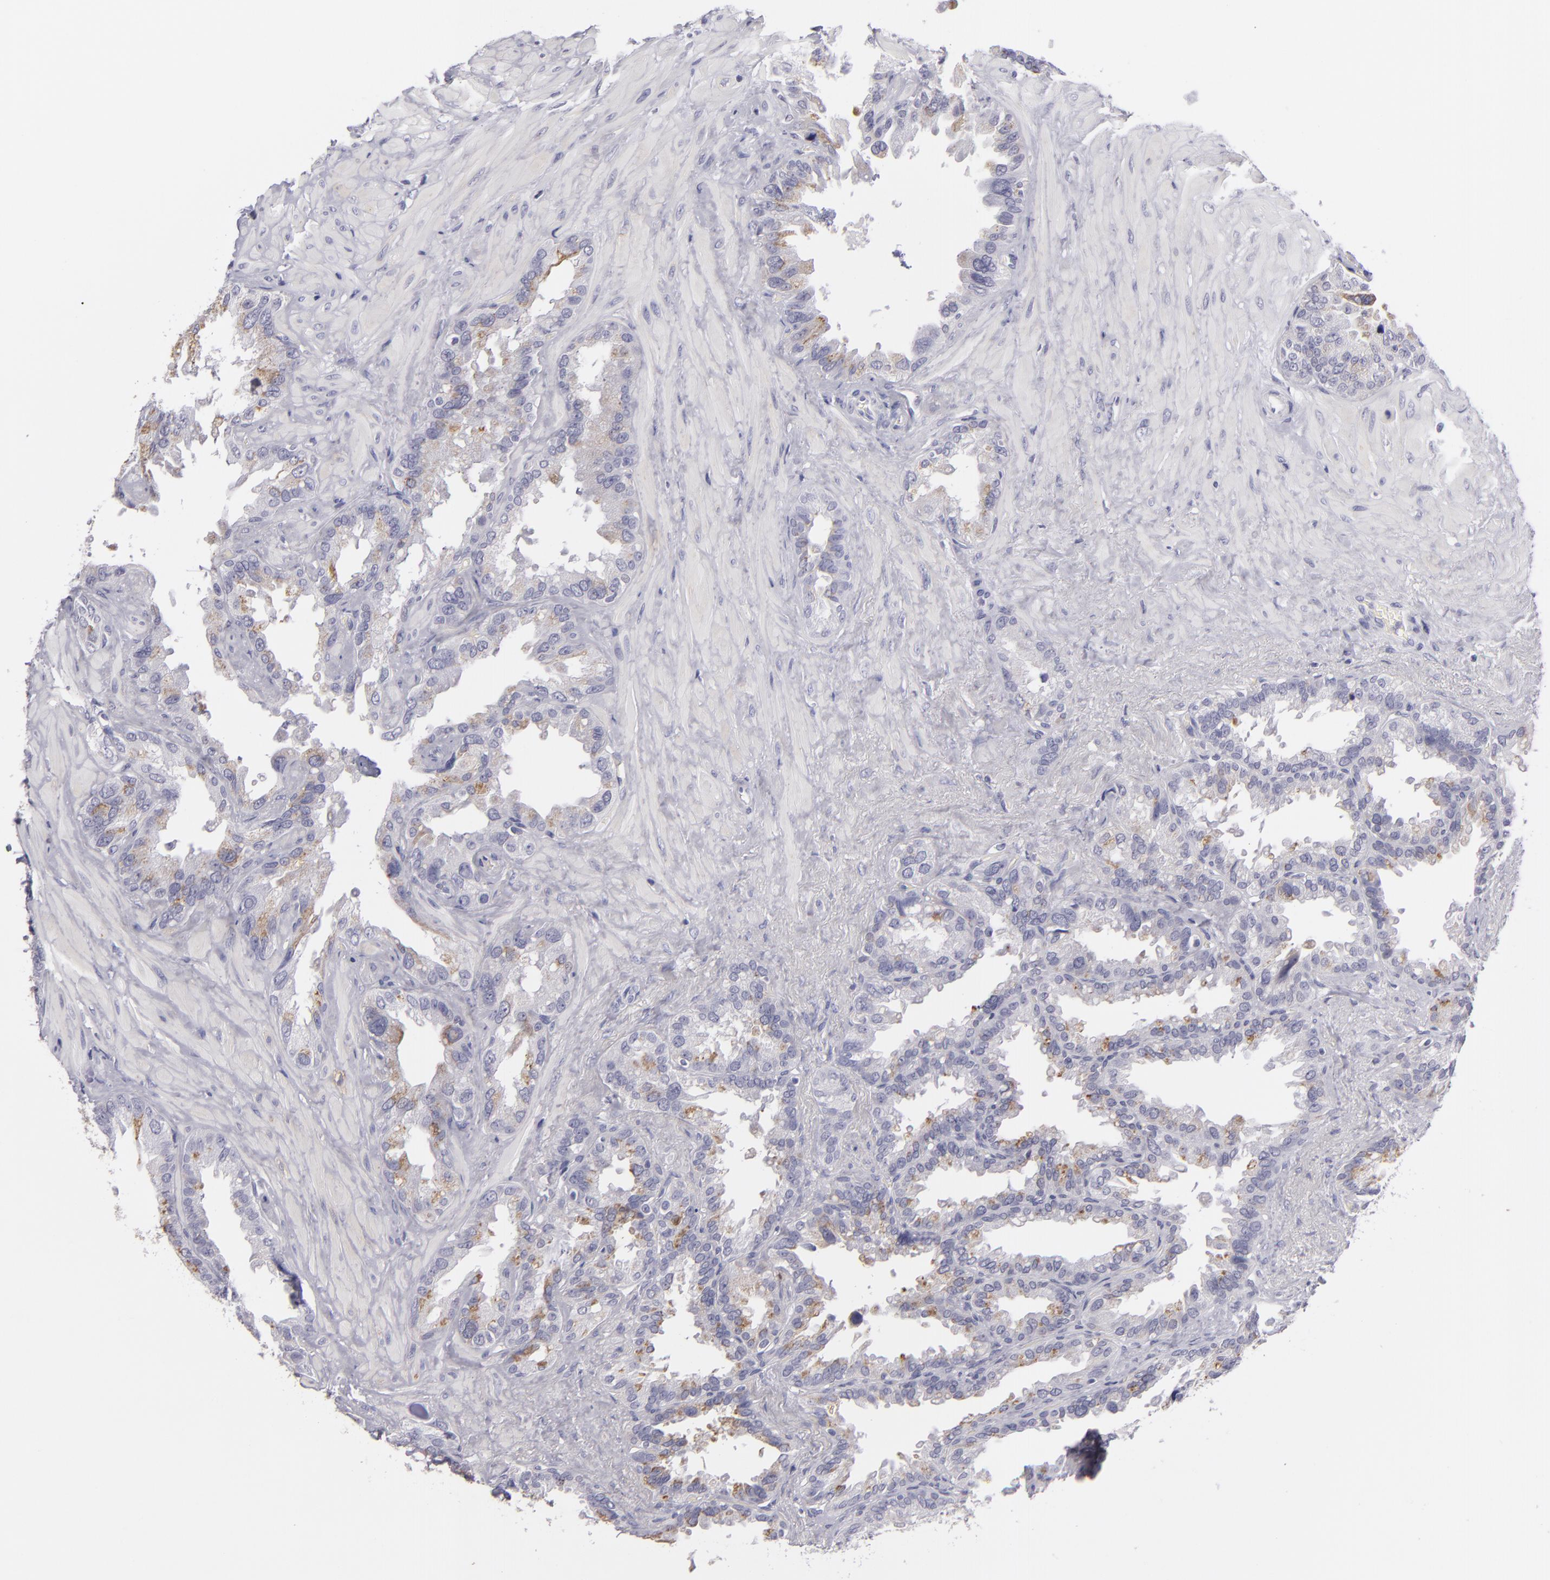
{"staining": {"intensity": "negative", "quantity": "none", "location": "none"}, "tissue": "seminal vesicle", "cell_type": "Glandular cells", "image_type": "normal", "snomed": [{"axis": "morphology", "description": "Normal tissue, NOS"}, {"axis": "topography", "description": "Prostate"}, {"axis": "topography", "description": "Seminal veicle"}], "caption": "Glandular cells show no significant protein staining in normal seminal vesicle. The staining is performed using DAB brown chromogen with nuclei counter-stained in using hematoxylin.", "gene": "TNNC1", "patient": {"sex": "male", "age": 63}}